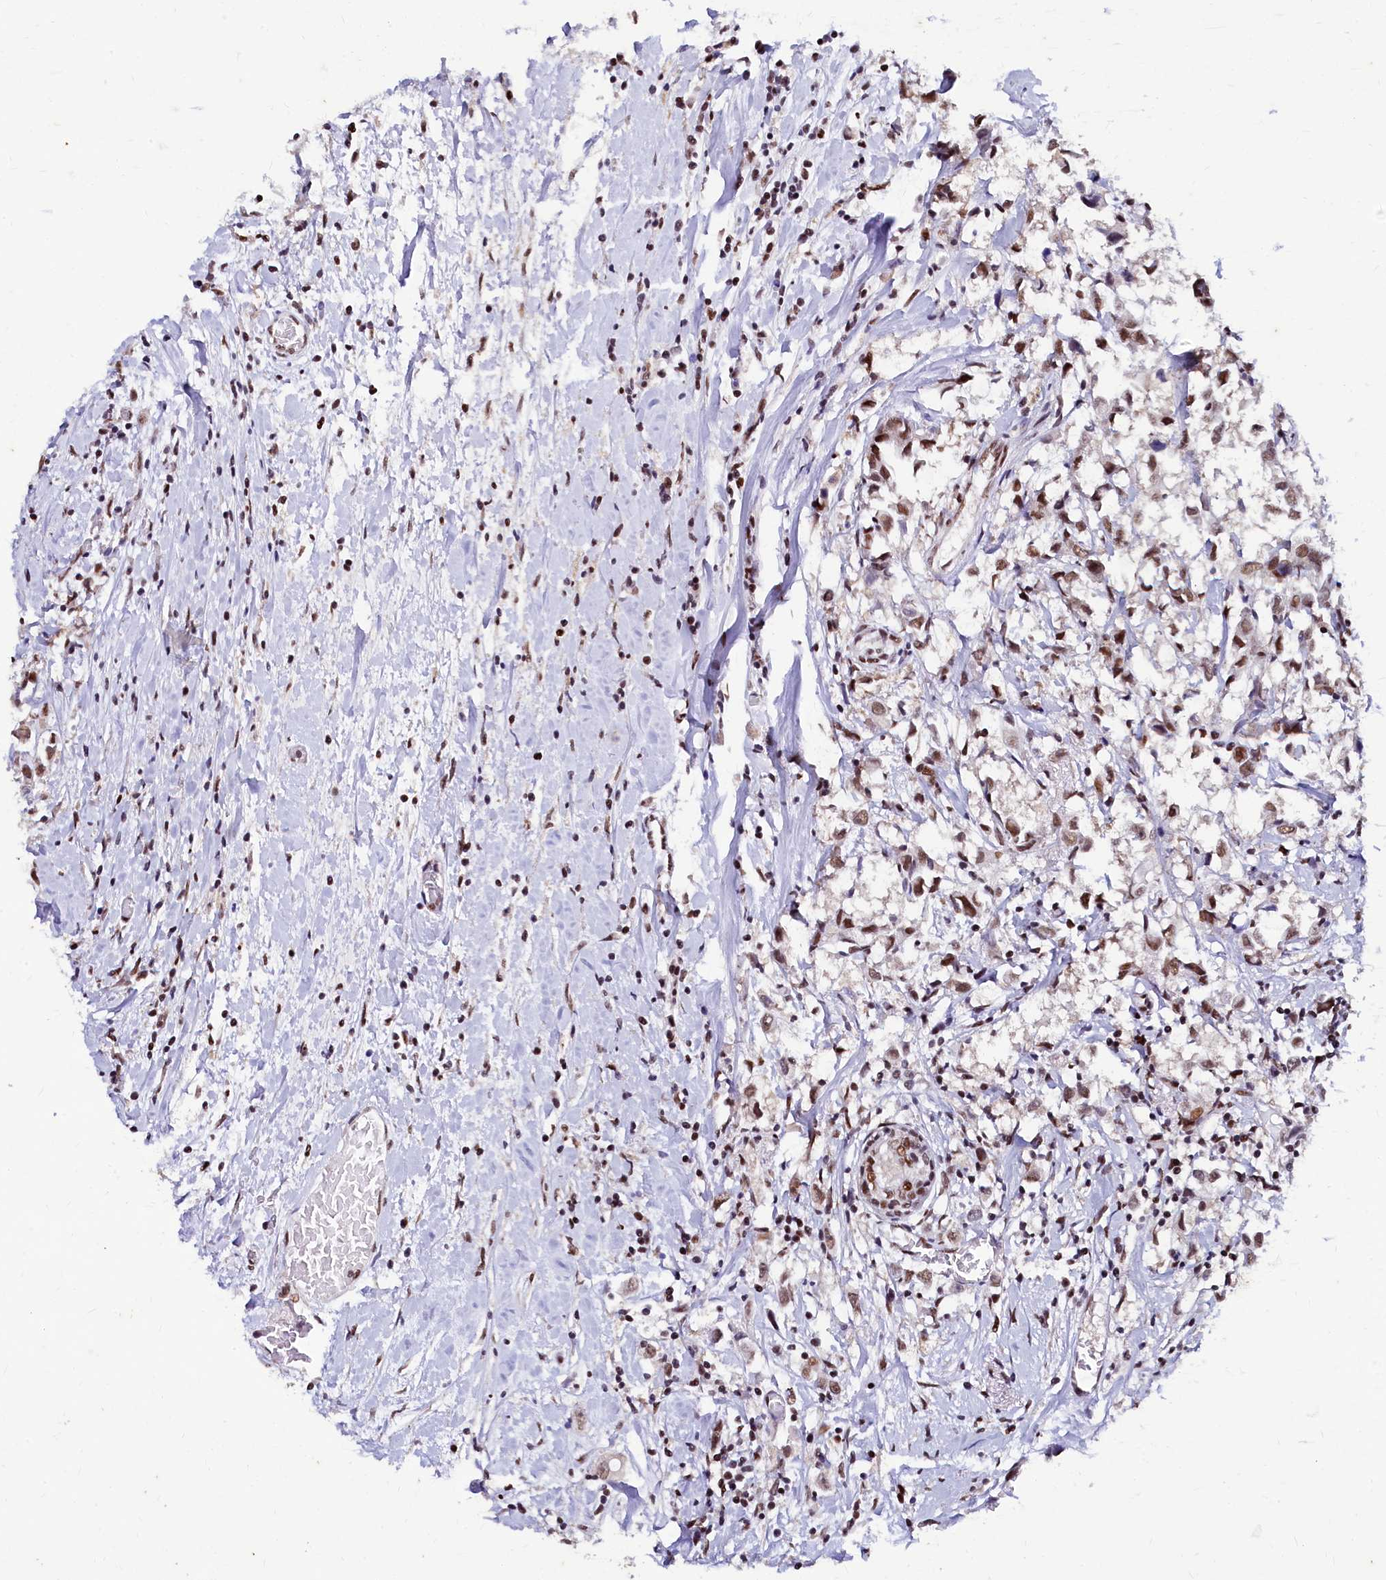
{"staining": {"intensity": "moderate", "quantity": ">75%", "location": "nuclear"}, "tissue": "breast cancer", "cell_type": "Tumor cells", "image_type": "cancer", "snomed": [{"axis": "morphology", "description": "Duct carcinoma"}, {"axis": "topography", "description": "Breast"}], "caption": "Breast infiltrating ductal carcinoma was stained to show a protein in brown. There is medium levels of moderate nuclear positivity in about >75% of tumor cells.", "gene": "CPSF7", "patient": {"sex": "female", "age": 61}}